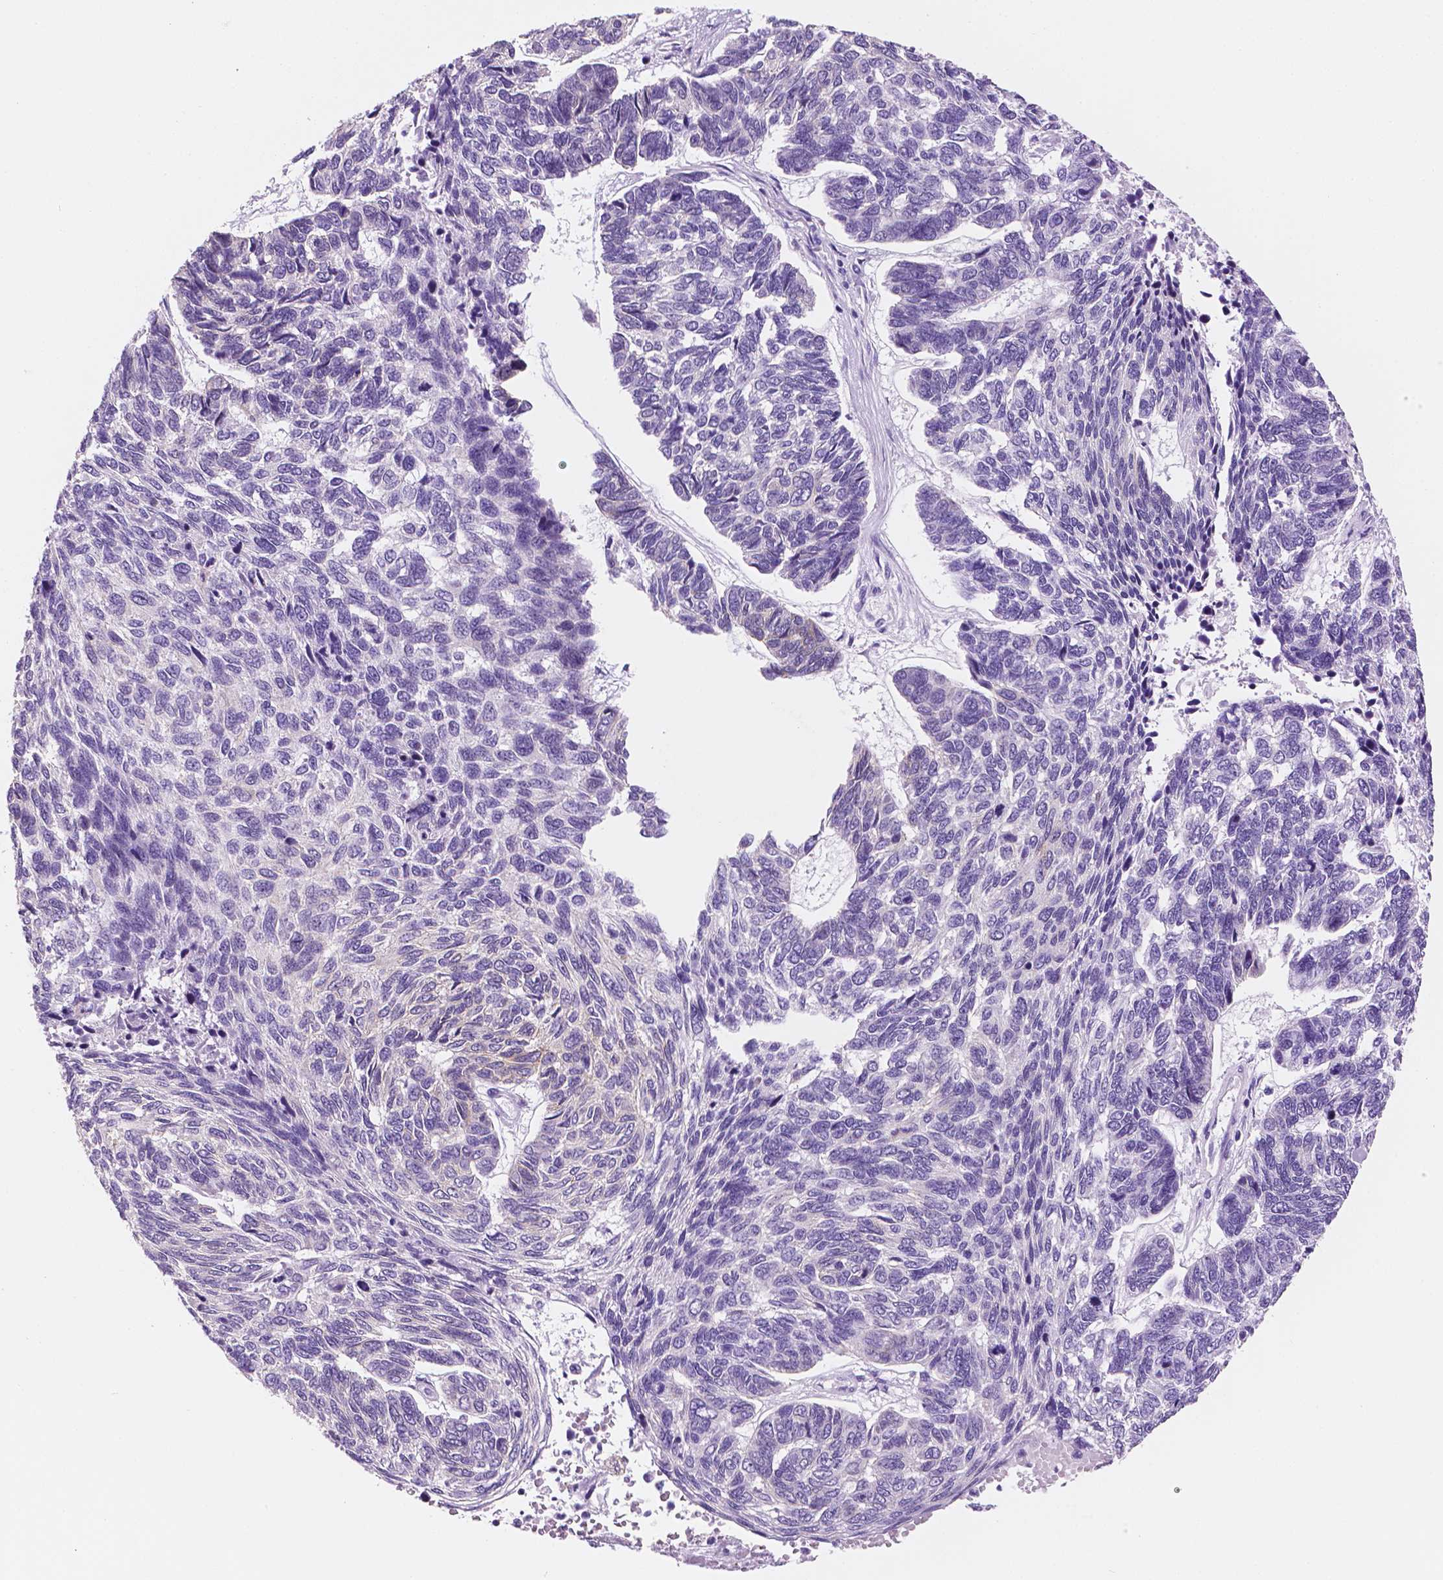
{"staining": {"intensity": "negative", "quantity": "none", "location": "none"}, "tissue": "skin cancer", "cell_type": "Tumor cells", "image_type": "cancer", "snomed": [{"axis": "morphology", "description": "Basal cell carcinoma"}, {"axis": "topography", "description": "Skin"}], "caption": "Protein analysis of skin basal cell carcinoma reveals no significant positivity in tumor cells.", "gene": "PPL", "patient": {"sex": "female", "age": 65}}